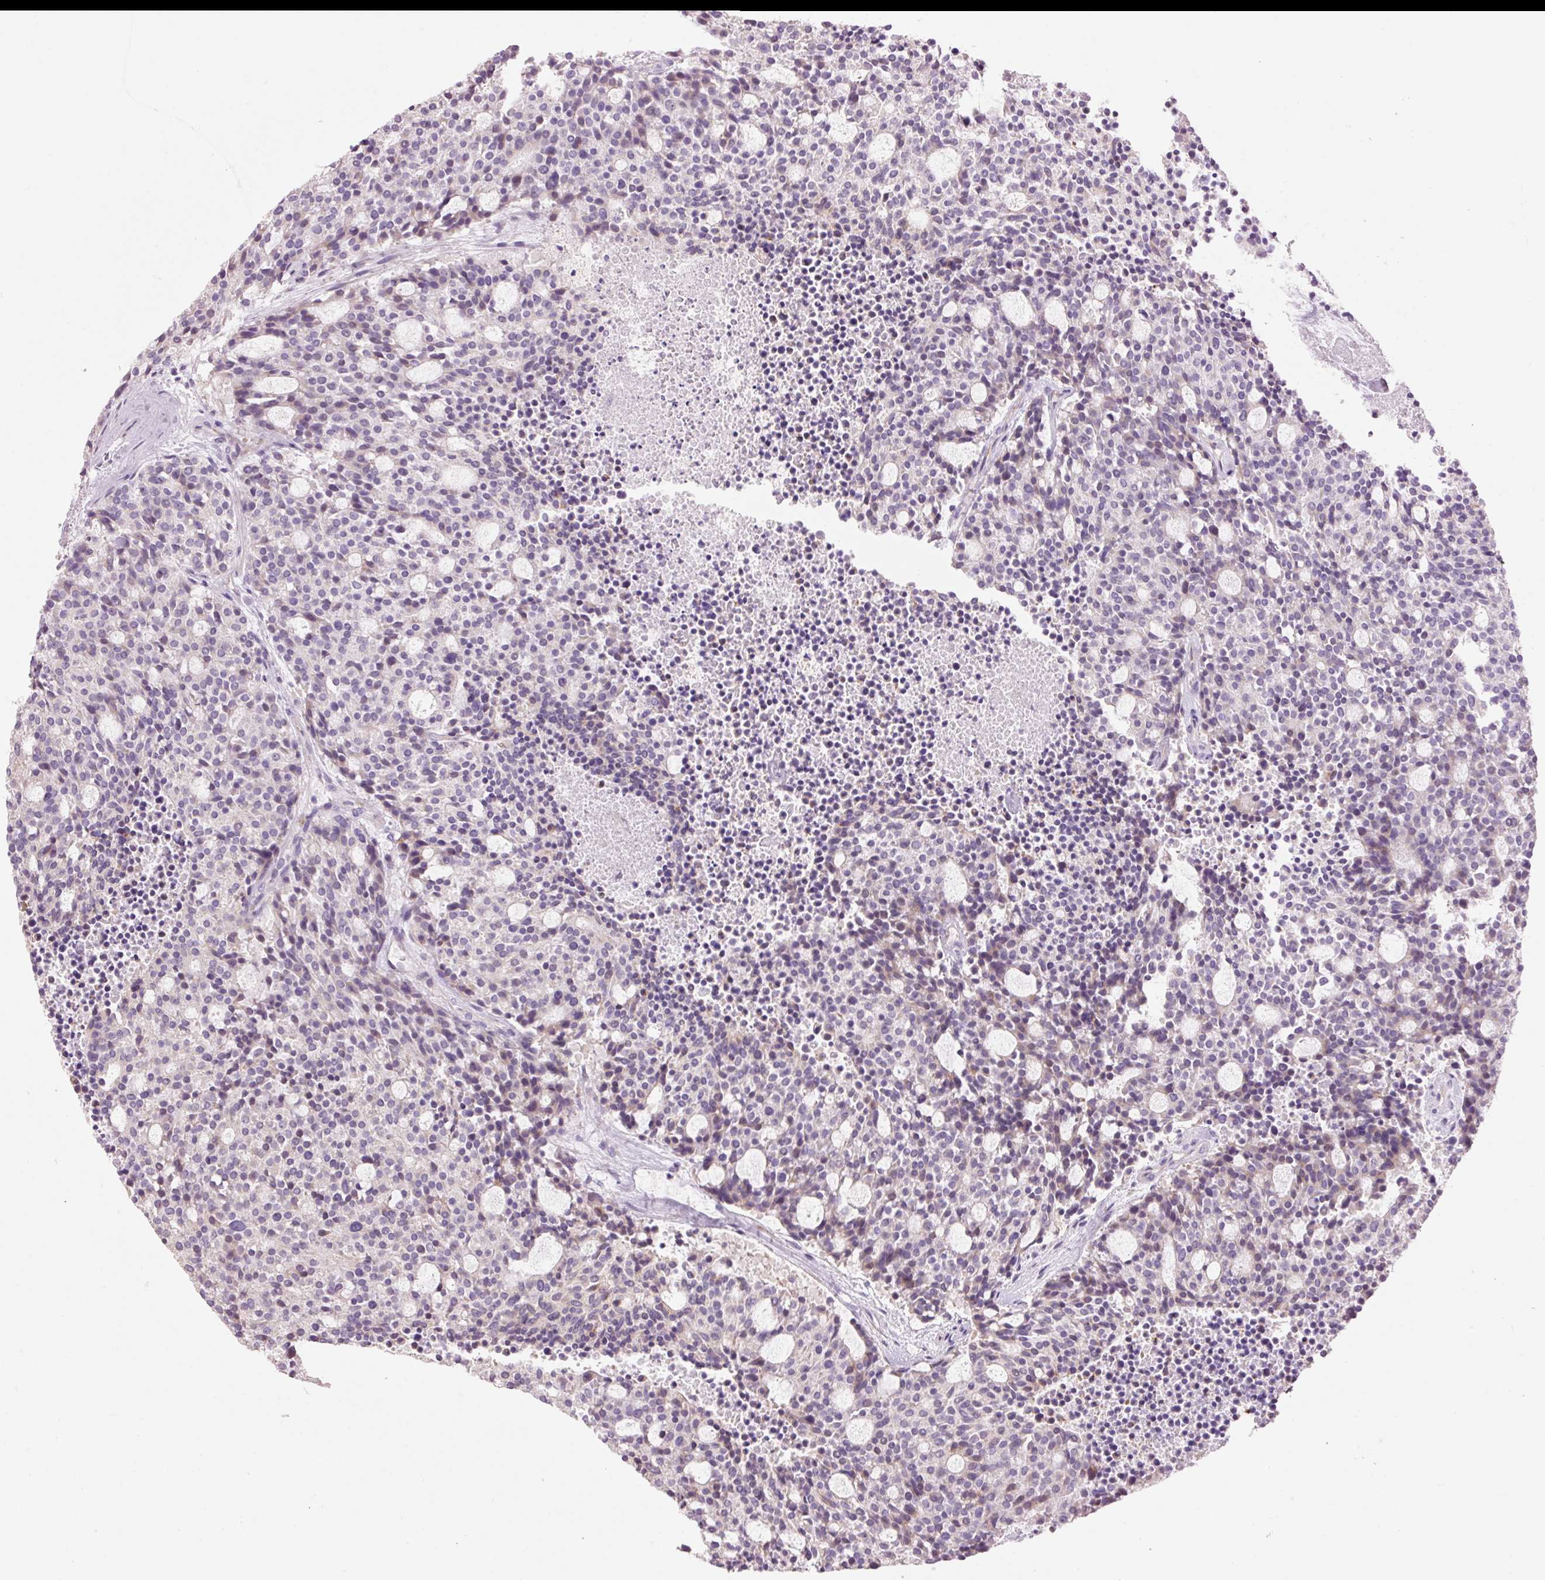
{"staining": {"intensity": "negative", "quantity": "none", "location": "none"}, "tissue": "carcinoid", "cell_type": "Tumor cells", "image_type": "cancer", "snomed": [{"axis": "morphology", "description": "Carcinoid, malignant, NOS"}, {"axis": "topography", "description": "Pancreas"}], "caption": "IHC of carcinoid displays no expression in tumor cells. (DAB (3,3'-diaminobenzidine) immunohistochemistry (IHC), high magnification).", "gene": "HAX1", "patient": {"sex": "female", "age": 54}}